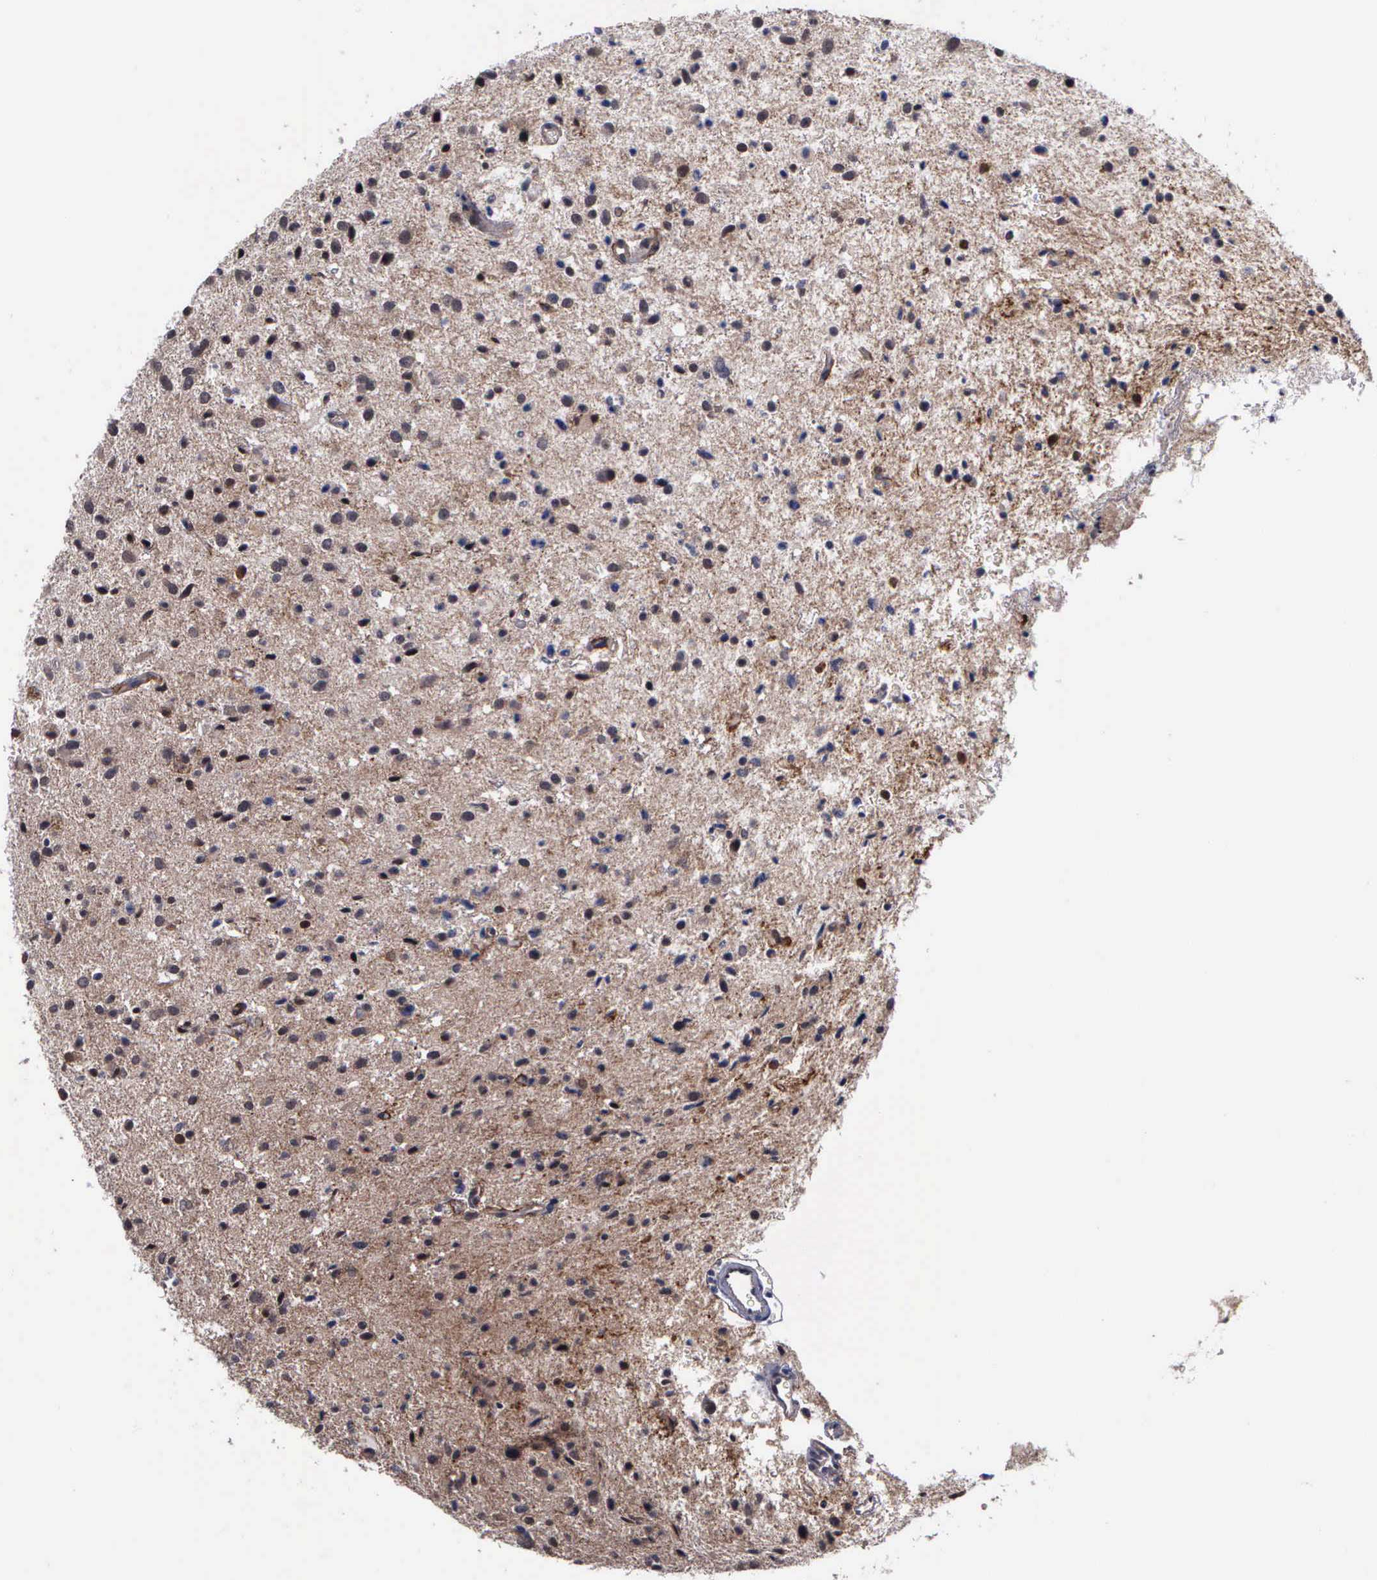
{"staining": {"intensity": "moderate", "quantity": "25%-75%", "location": "cytoplasmic/membranous,nuclear"}, "tissue": "glioma", "cell_type": "Tumor cells", "image_type": "cancer", "snomed": [{"axis": "morphology", "description": "Glioma, malignant, Low grade"}, {"axis": "topography", "description": "Brain"}], "caption": "An IHC histopathology image of neoplastic tissue is shown. Protein staining in brown highlights moderate cytoplasmic/membranous and nuclear positivity in glioma within tumor cells. The staining was performed using DAB to visualize the protein expression in brown, while the nuclei were stained in blue with hematoxylin (Magnification: 20x).", "gene": "MAP3K9", "patient": {"sex": "female", "age": 46}}